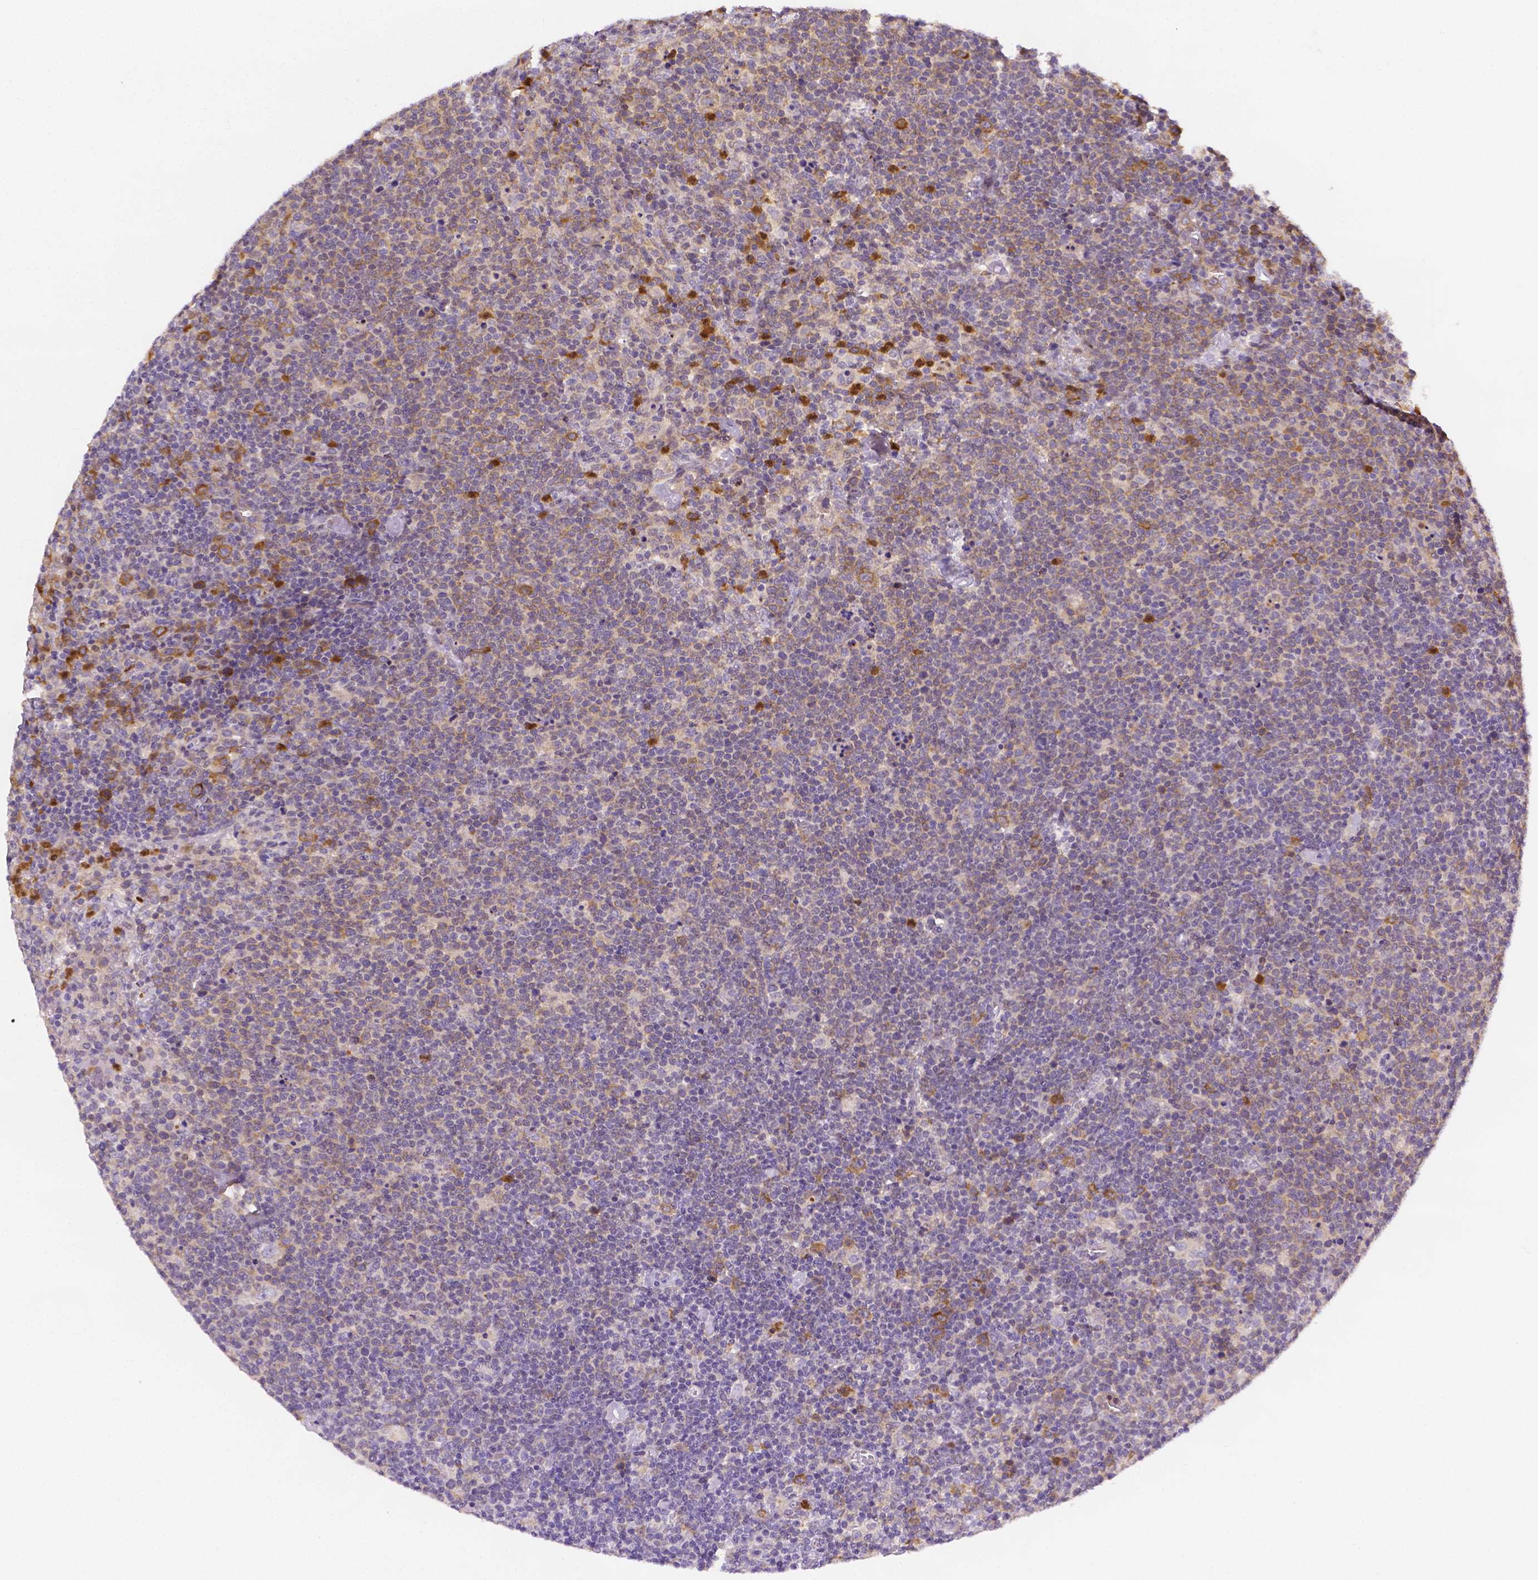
{"staining": {"intensity": "weak", "quantity": ">75%", "location": "cytoplasmic/membranous"}, "tissue": "lymphoma", "cell_type": "Tumor cells", "image_type": "cancer", "snomed": [{"axis": "morphology", "description": "Malignant lymphoma, non-Hodgkin's type, High grade"}, {"axis": "topography", "description": "Lymph node"}], "caption": "Protein staining reveals weak cytoplasmic/membranous expression in about >75% of tumor cells in malignant lymphoma, non-Hodgkin's type (high-grade). (DAB IHC, brown staining for protein, blue staining for nuclei).", "gene": "ZNRD2", "patient": {"sex": "male", "age": 61}}